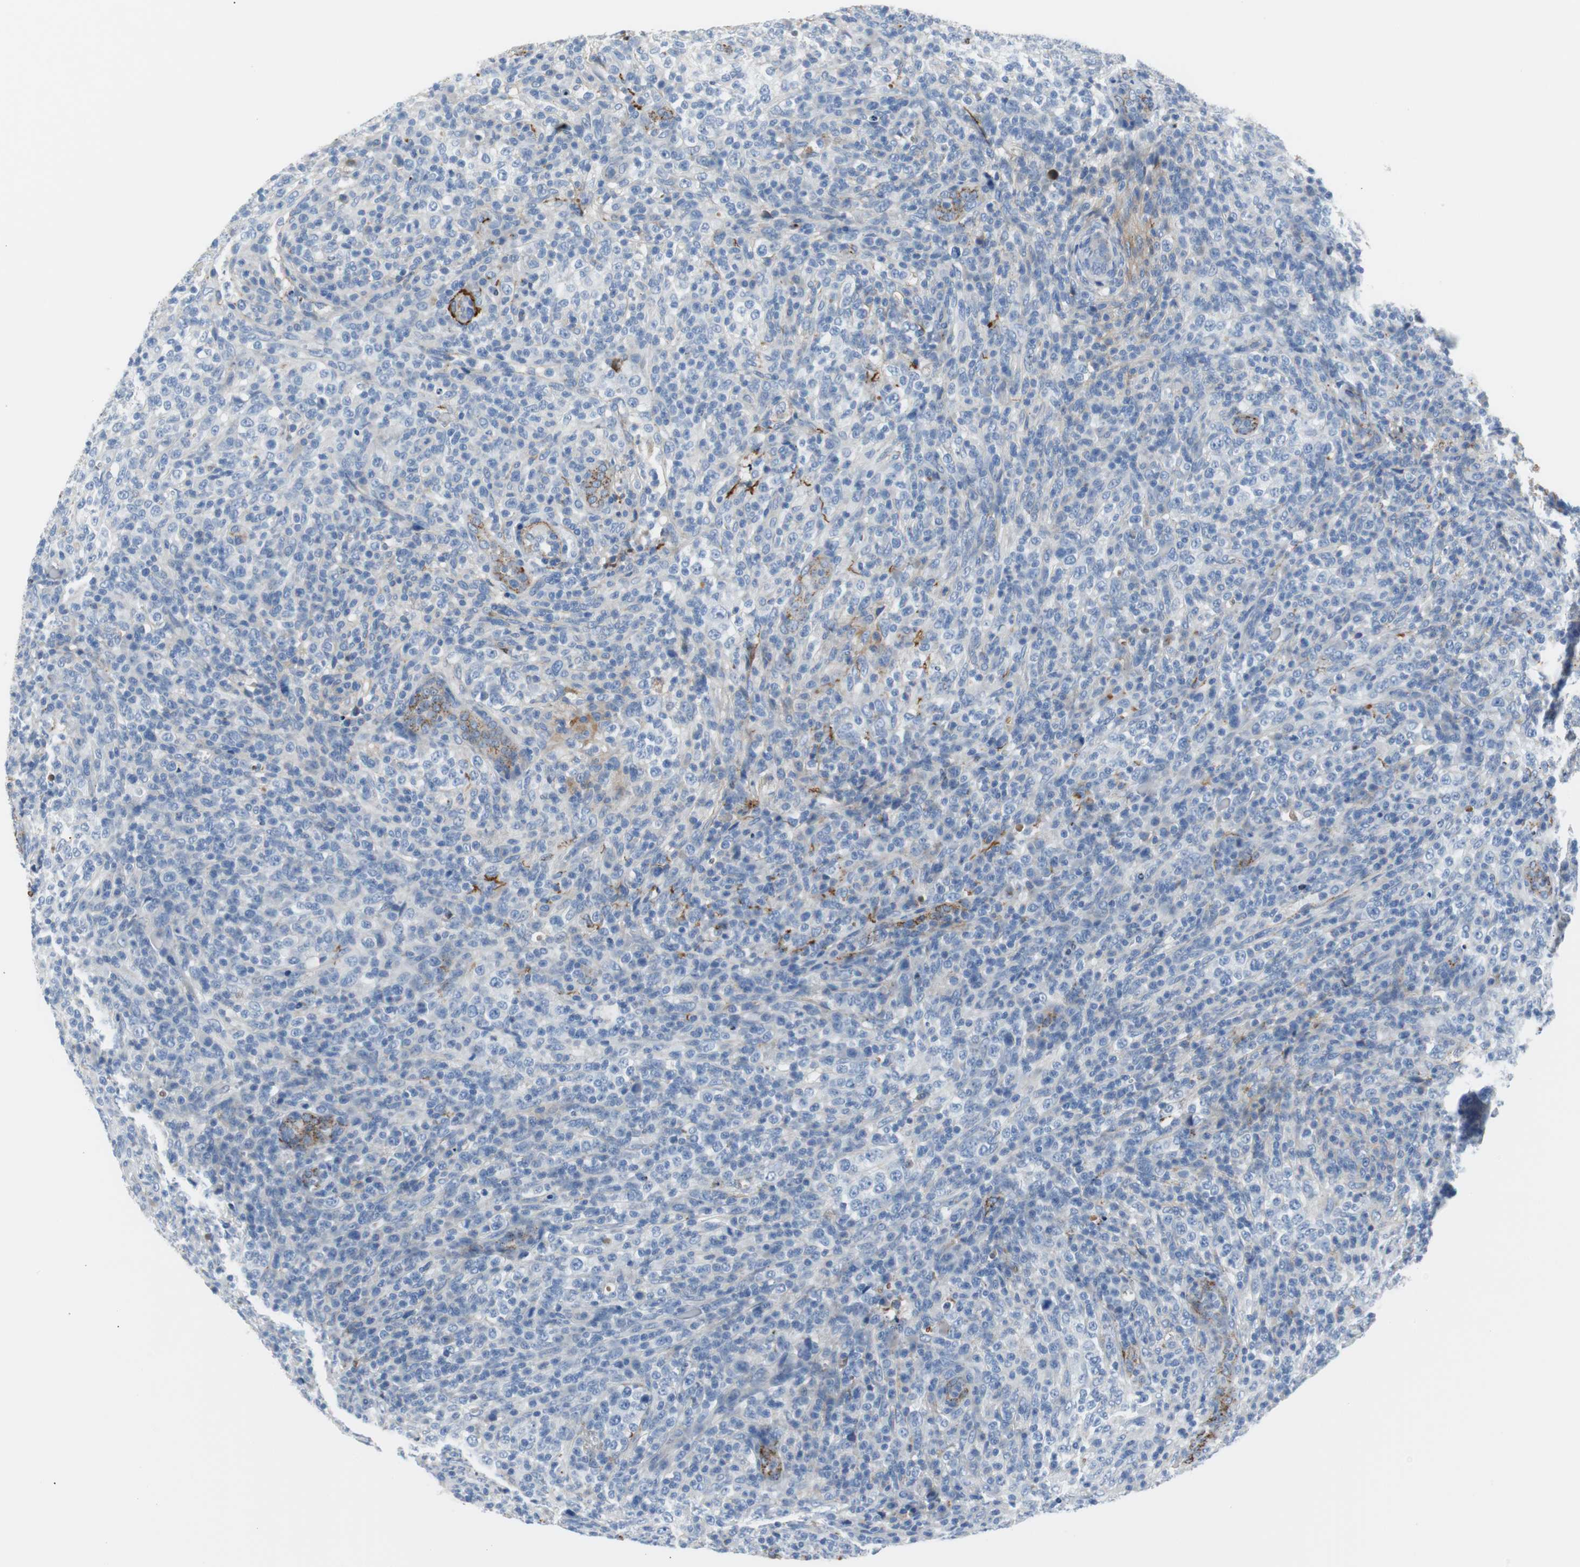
{"staining": {"intensity": "weak", "quantity": "<25%", "location": "cytoplasmic/membranous"}, "tissue": "lymphoma", "cell_type": "Tumor cells", "image_type": "cancer", "snomed": [{"axis": "morphology", "description": "Malignant lymphoma, non-Hodgkin's type, High grade"}, {"axis": "topography", "description": "Lymph node"}], "caption": "The micrograph exhibits no staining of tumor cells in lymphoma.", "gene": "APCS", "patient": {"sex": "female", "age": 76}}